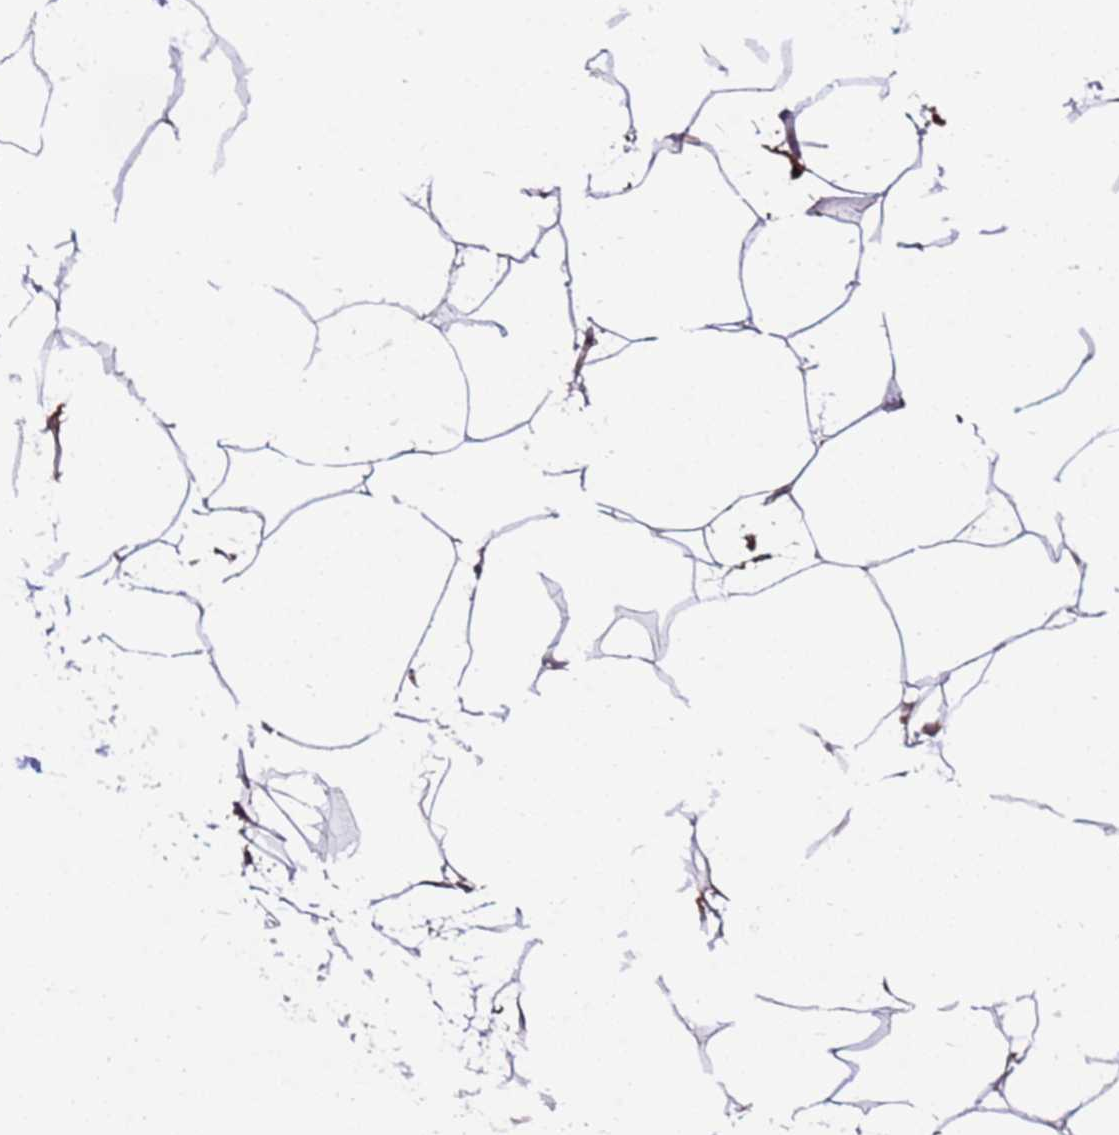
{"staining": {"intensity": "weak", "quantity": ">75%", "location": "cytoplasmic/membranous"}, "tissue": "adipose tissue", "cell_type": "Adipocytes", "image_type": "normal", "snomed": [{"axis": "morphology", "description": "Normal tissue, NOS"}, {"axis": "topography", "description": "Adipose tissue"}], "caption": "Benign adipose tissue exhibits weak cytoplasmic/membranous staining in approximately >75% of adipocytes (DAB (3,3'-diaminobenzidine) IHC, brown staining for protein, blue staining for nuclei)..", "gene": "SLC44A5", "patient": {"sex": "female", "age": 37}}